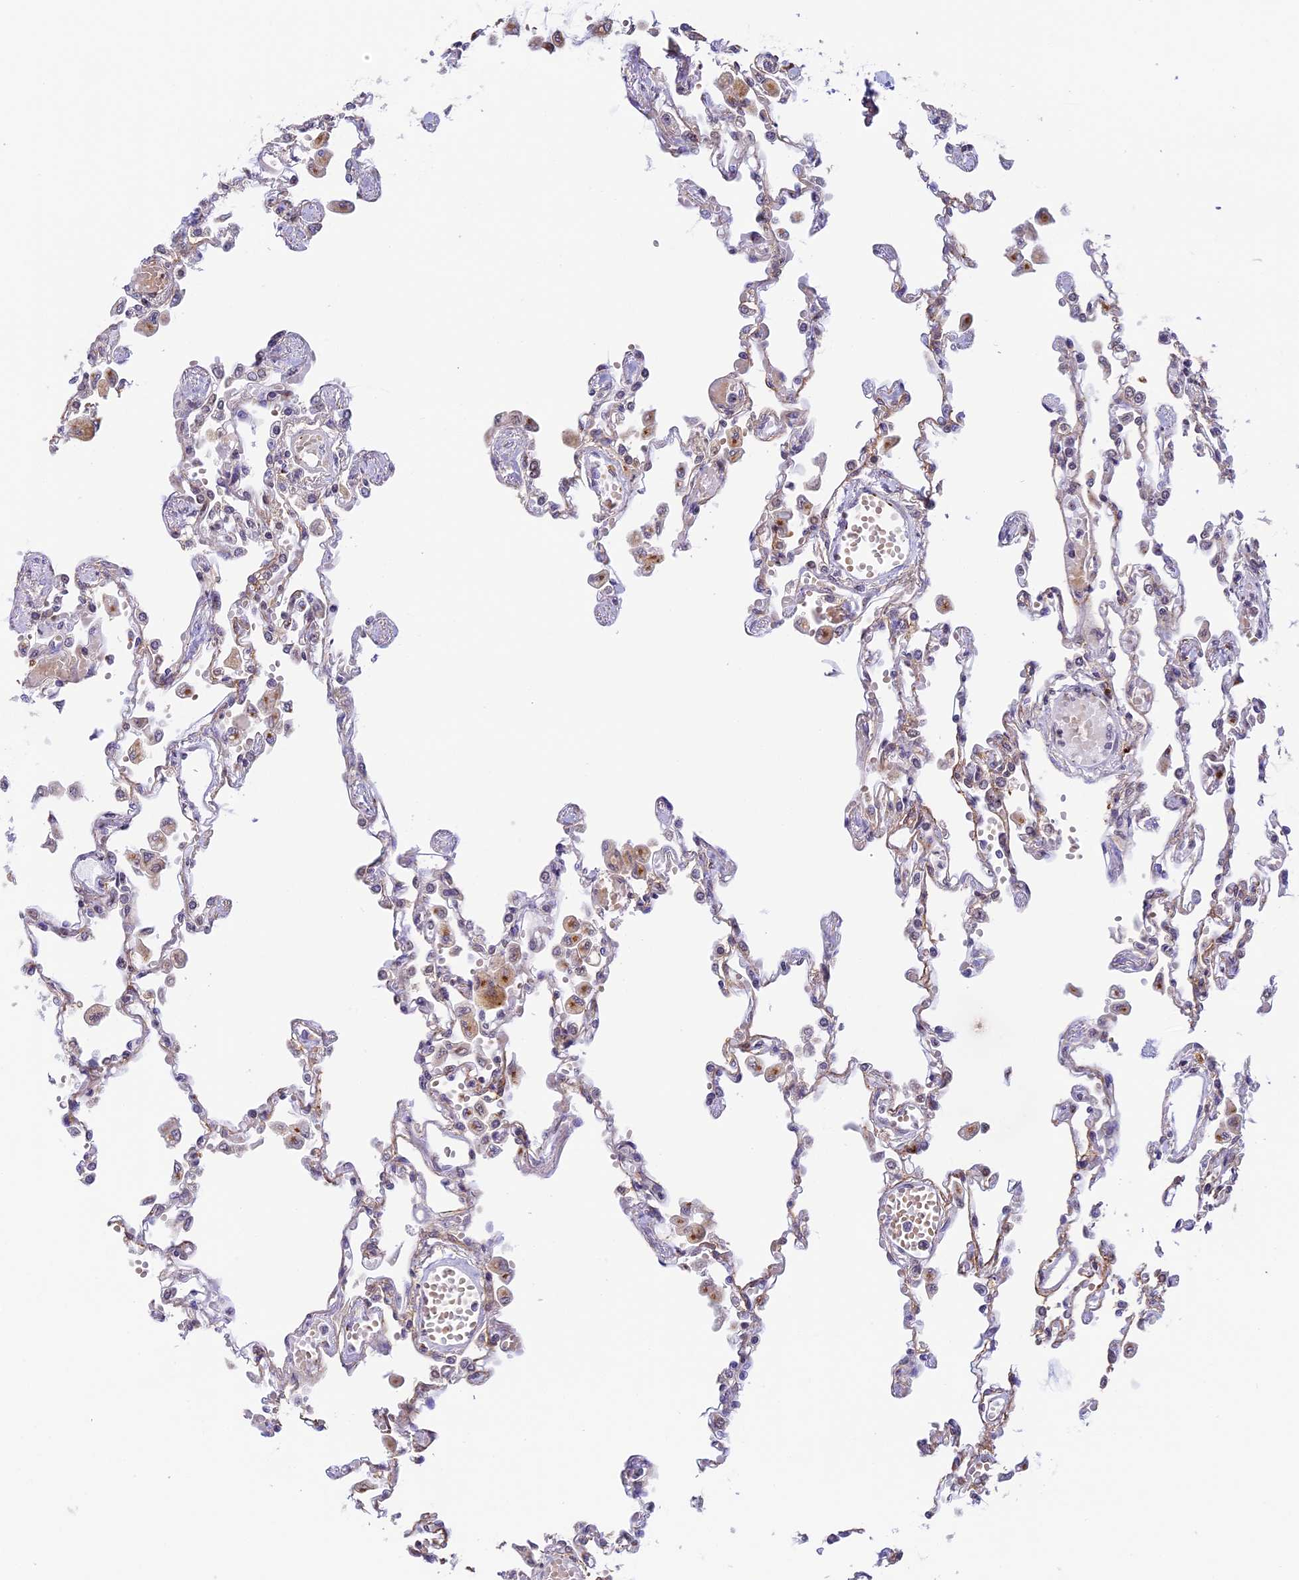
{"staining": {"intensity": "weak", "quantity": "<25%", "location": "cytoplasmic/membranous,nuclear"}, "tissue": "lung", "cell_type": "Alveolar cells", "image_type": "normal", "snomed": [{"axis": "morphology", "description": "Normal tissue, NOS"}, {"axis": "topography", "description": "Bronchus"}, {"axis": "topography", "description": "Lung"}], "caption": "Lung was stained to show a protein in brown. There is no significant expression in alveolar cells. (DAB immunohistochemistry with hematoxylin counter stain).", "gene": "HEATR5B", "patient": {"sex": "female", "age": 49}}